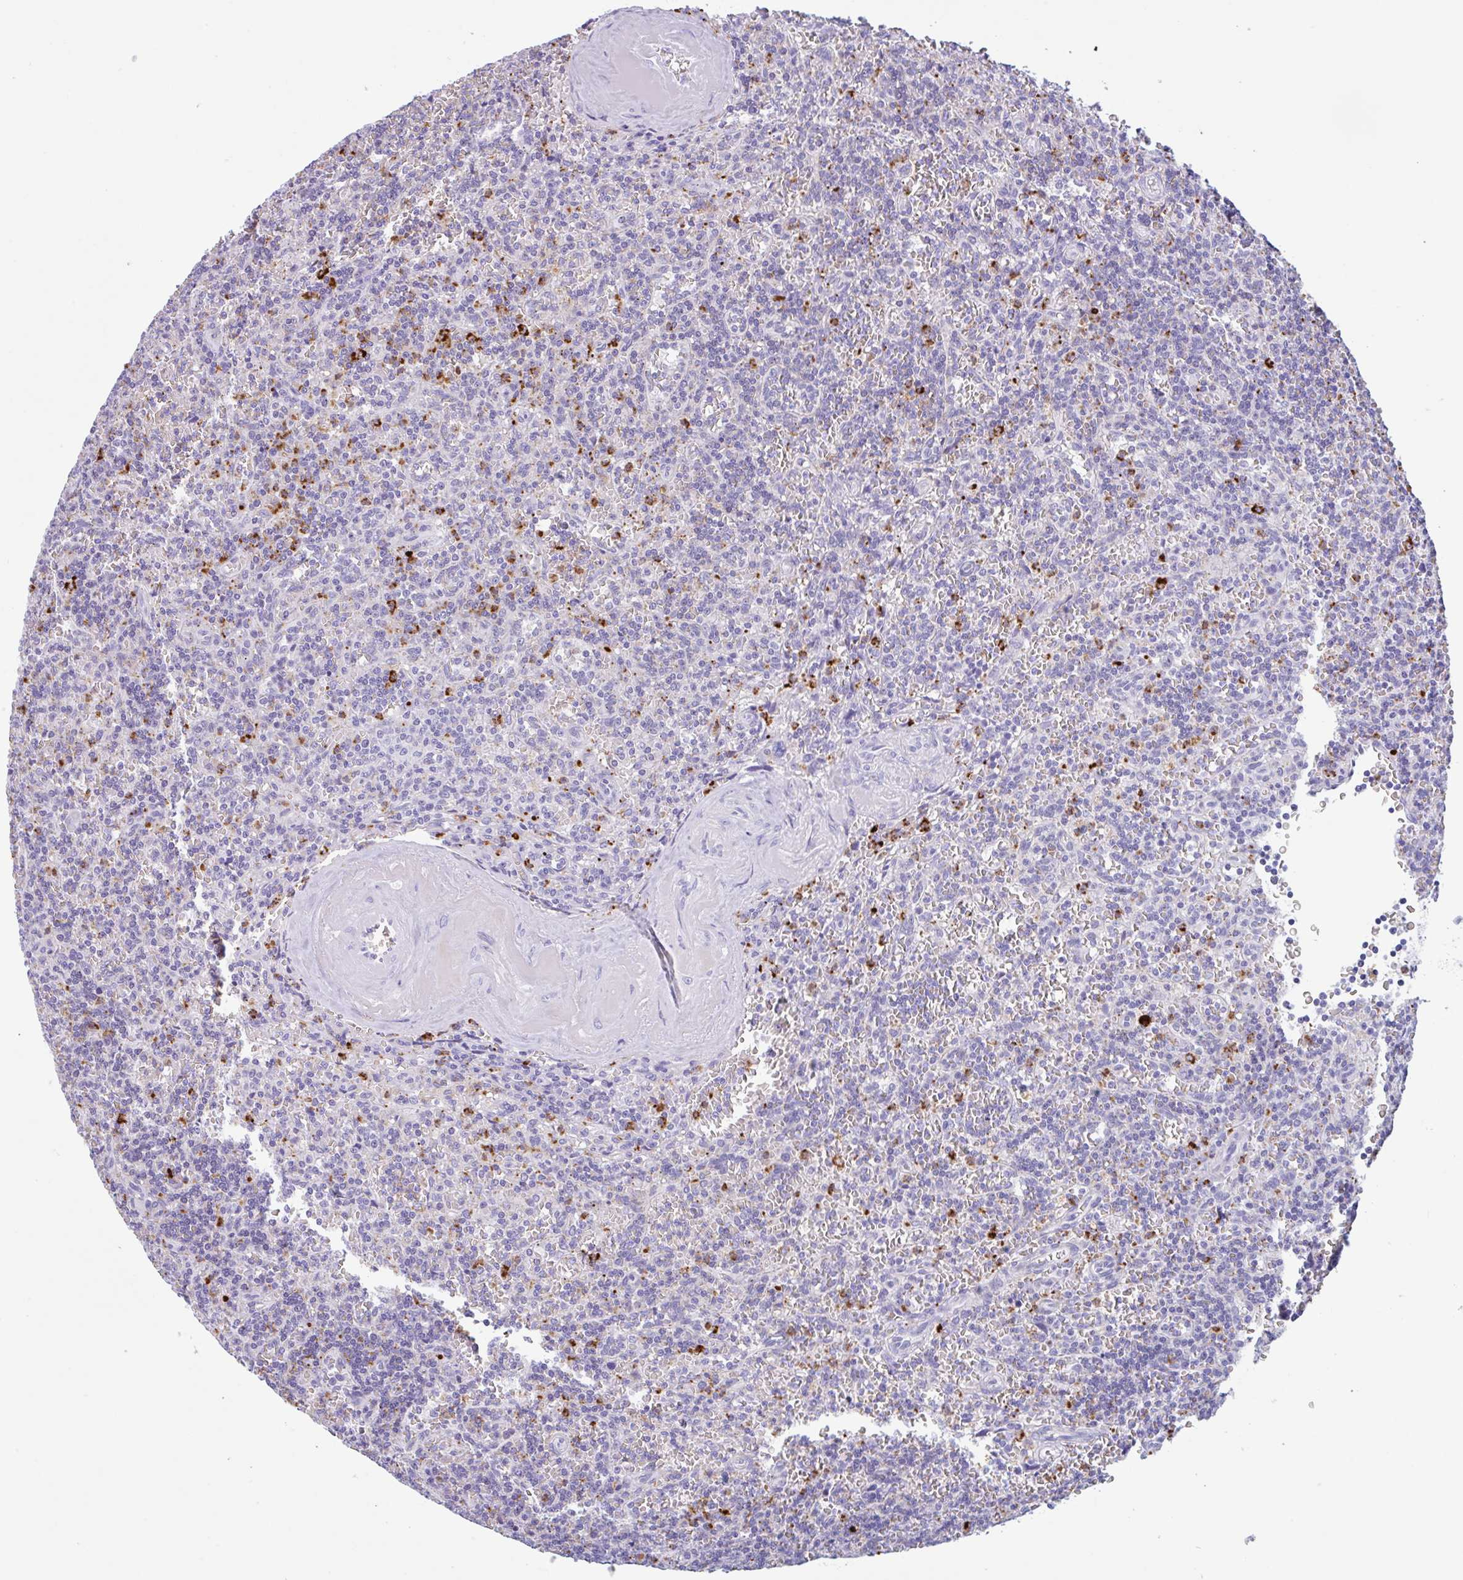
{"staining": {"intensity": "negative", "quantity": "none", "location": "none"}, "tissue": "lymphoma", "cell_type": "Tumor cells", "image_type": "cancer", "snomed": [{"axis": "morphology", "description": "Malignant lymphoma, non-Hodgkin's type, Low grade"}, {"axis": "topography", "description": "Spleen"}], "caption": "The histopathology image shows no staining of tumor cells in low-grade malignant lymphoma, non-Hodgkin's type.", "gene": "DTWD2", "patient": {"sex": "male", "age": 73}}